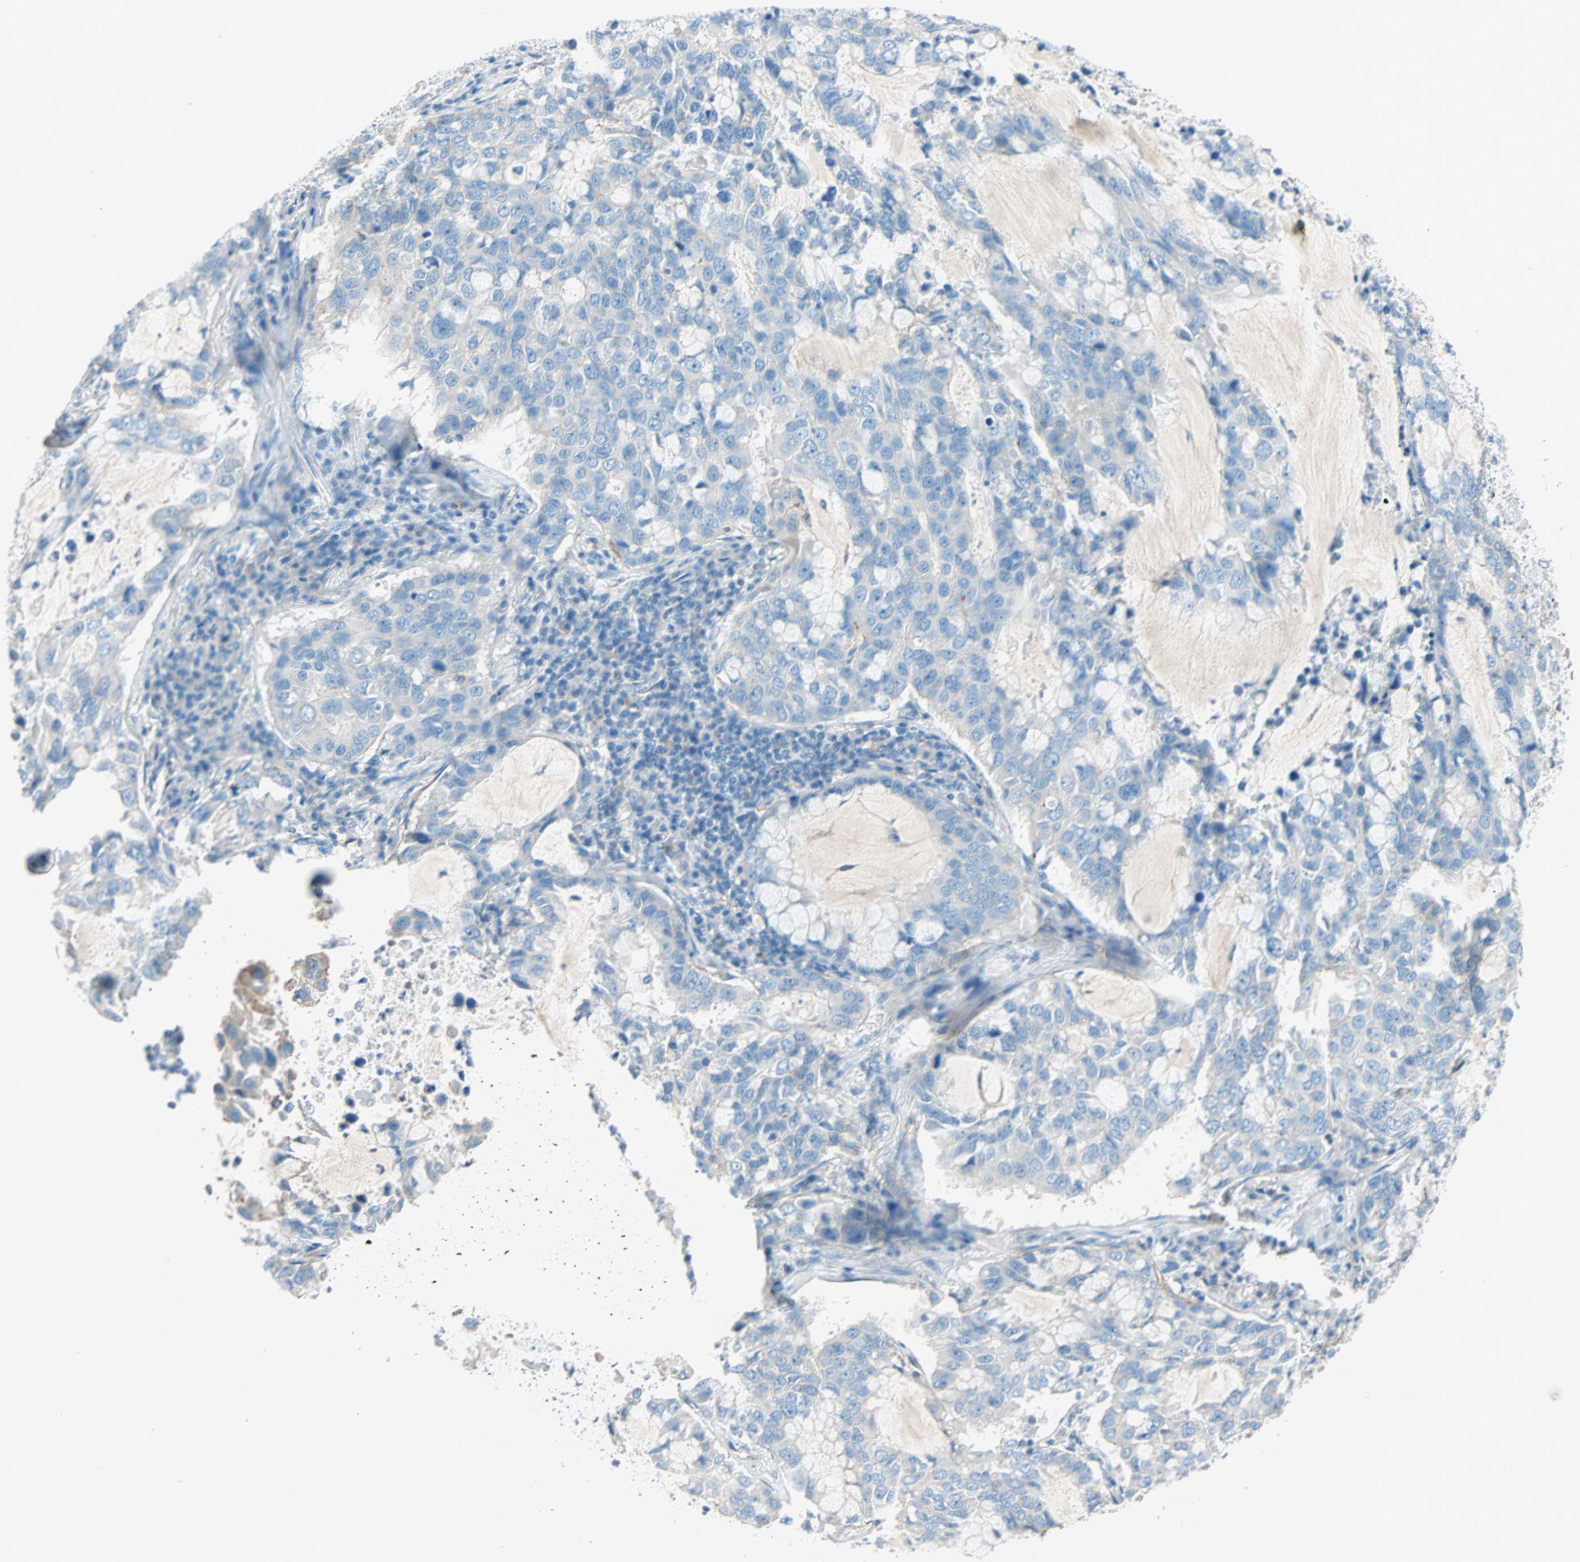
{"staining": {"intensity": "weak", "quantity": ">75%", "location": "cytoplasmic/membranous"}, "tissue": "lung cancer", "cell_type": "Tumor cells", "image_type": "cancer", "snomed": [{"axis": "morphology", "description": "Adenocarcinoma, NOS"}, {"axis": "topography", "description": "Lung"}], "caption": "Tumor cells reveal low levels of weak cytoplasmic/membranous expression in approximately >75% of cells in lung adenocarcinoma.", "gene": "LY6G6F", "patient": {"sex": "male", "age": 64}}